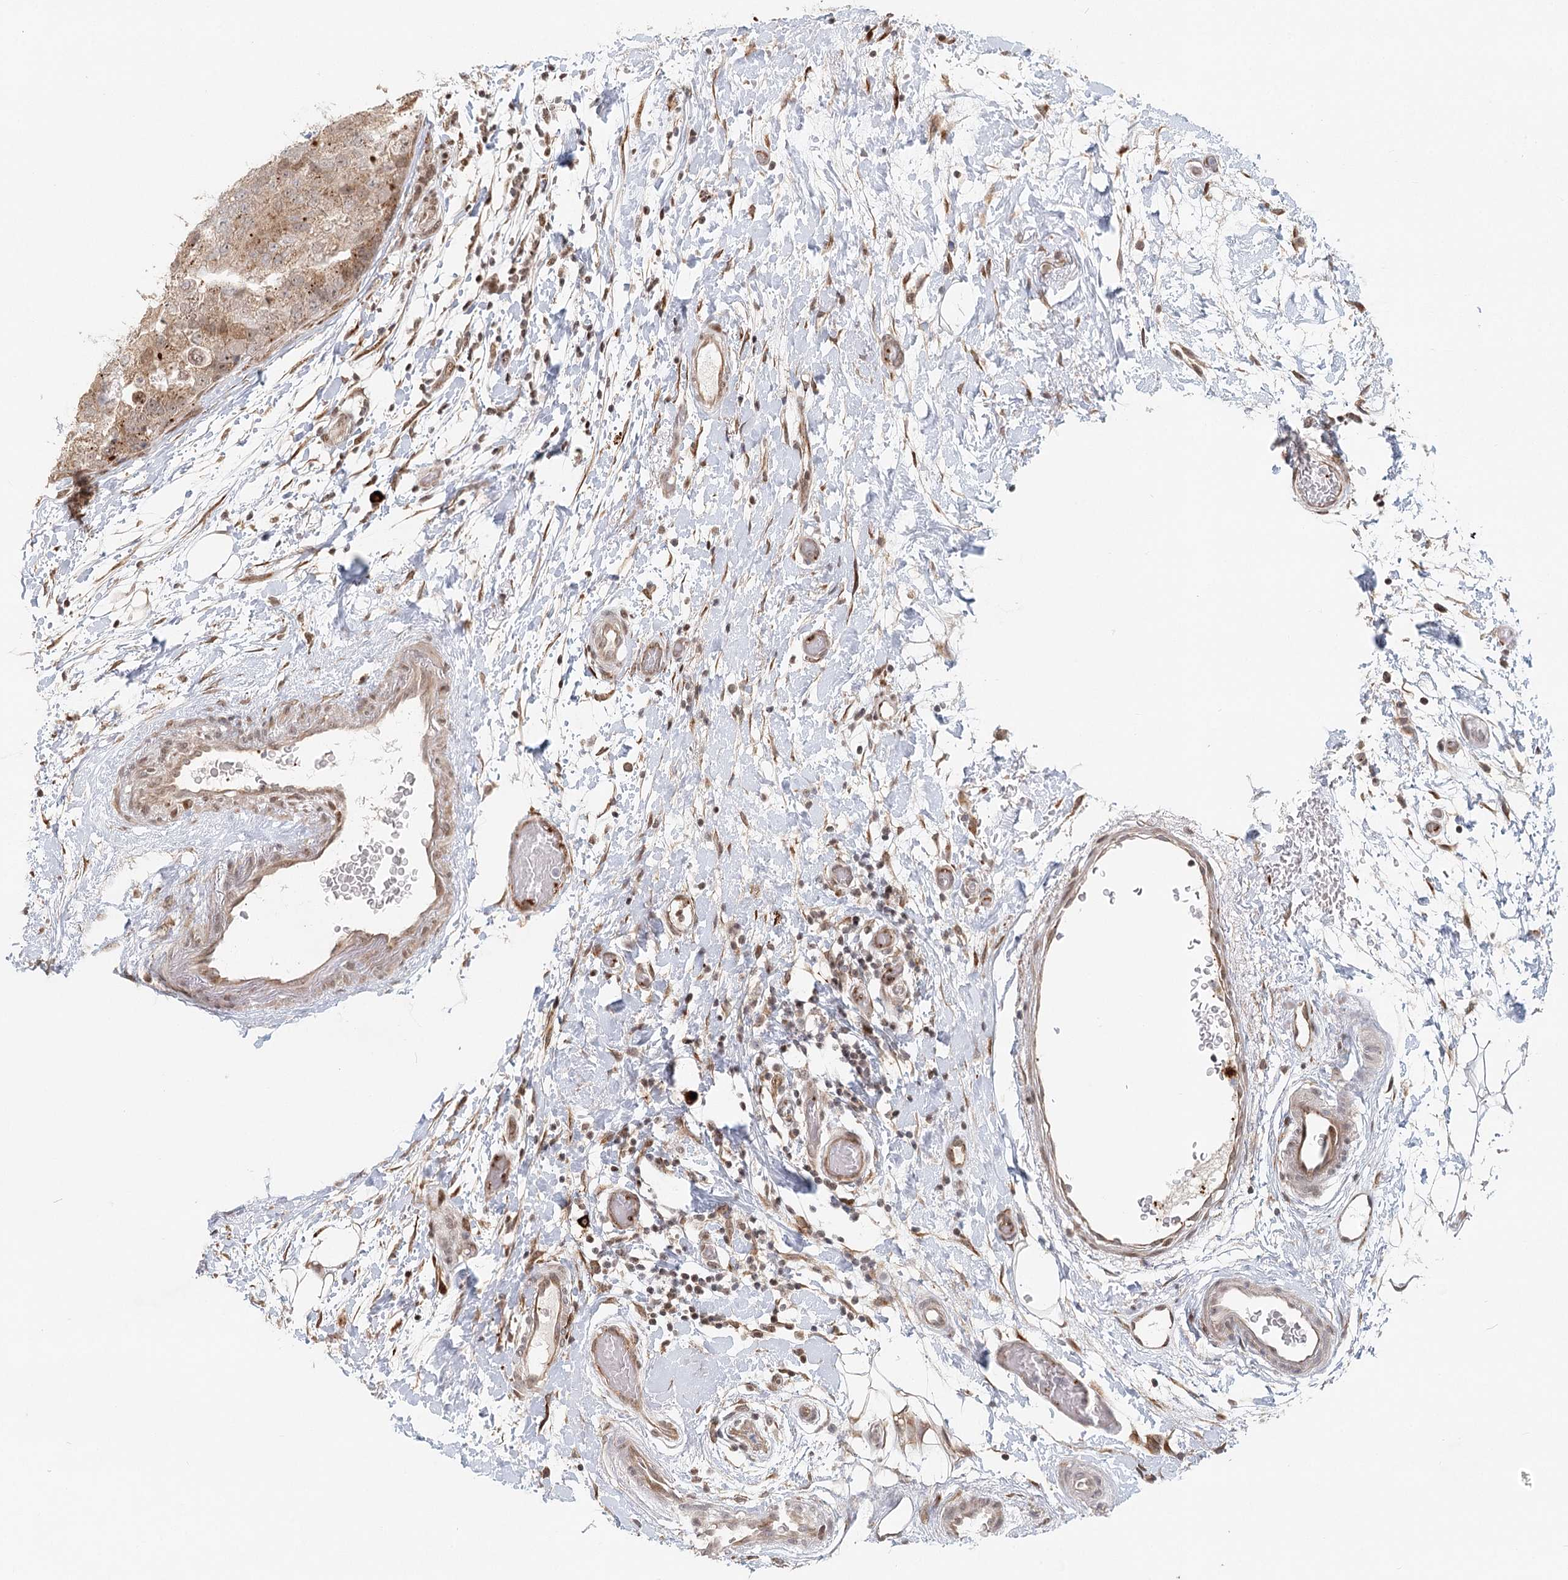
{"staining": {"intensity": "weak", "quantity": ">75%", "location": "cytoplasmic/membranous"}, "tissue": "breast cancer", "cell_type": "Tumor cells", "image_type": "cancer", "snomed": [{"axis": "morphology", "description": "Duct carcinoma"}, {"axis": "topography", "description": "Breast"}], "caption": "Human breast cancer (intraductal carcinoma) stained with a brown dye reveals weak cytoplasmic/membranous positive expression in approximately >75% of tumor cells.", "gene": "BNIP5", "patient": {"sex": "female", "age": 62}}